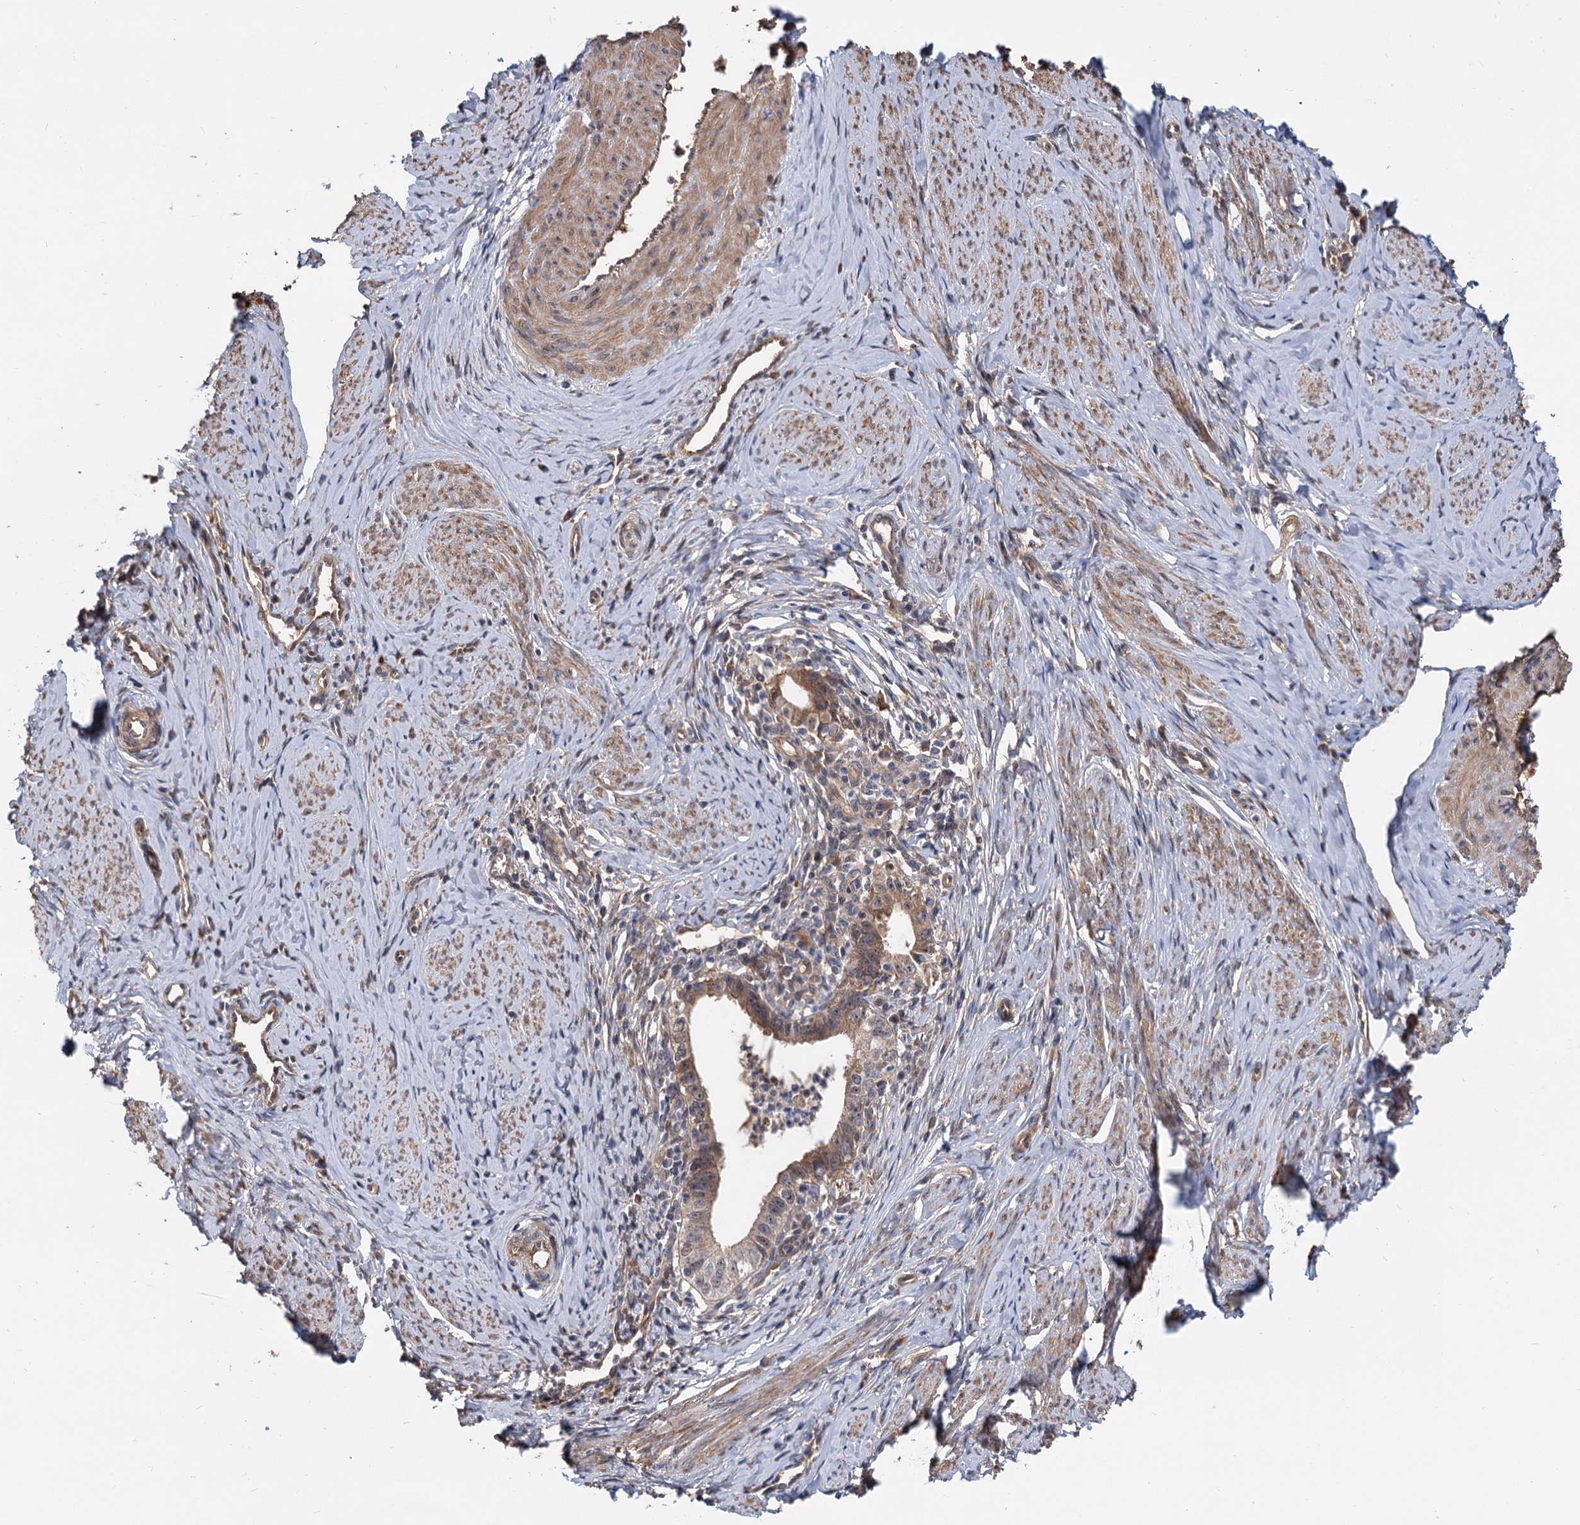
{"staining": {"intensity": "weak", "quantity": ">75%", "location": "cytoplasmic/membranous"}, "tissue": "cervical cancer", "cell_type": "Tumor cells", "image_type": "cancer", "snomed": [{"axis": "morphology", "description": "Adenocarcinoma, NOS"}, {"axis": "topography", "description": "Cervix"}], "caption": "Weak cytoplasmic/membranous expression is seen in approximately >75% of tumor cells in cervical cancer.", "gene": "SNX15", "patient": {"sex": "female", "age": 36}}